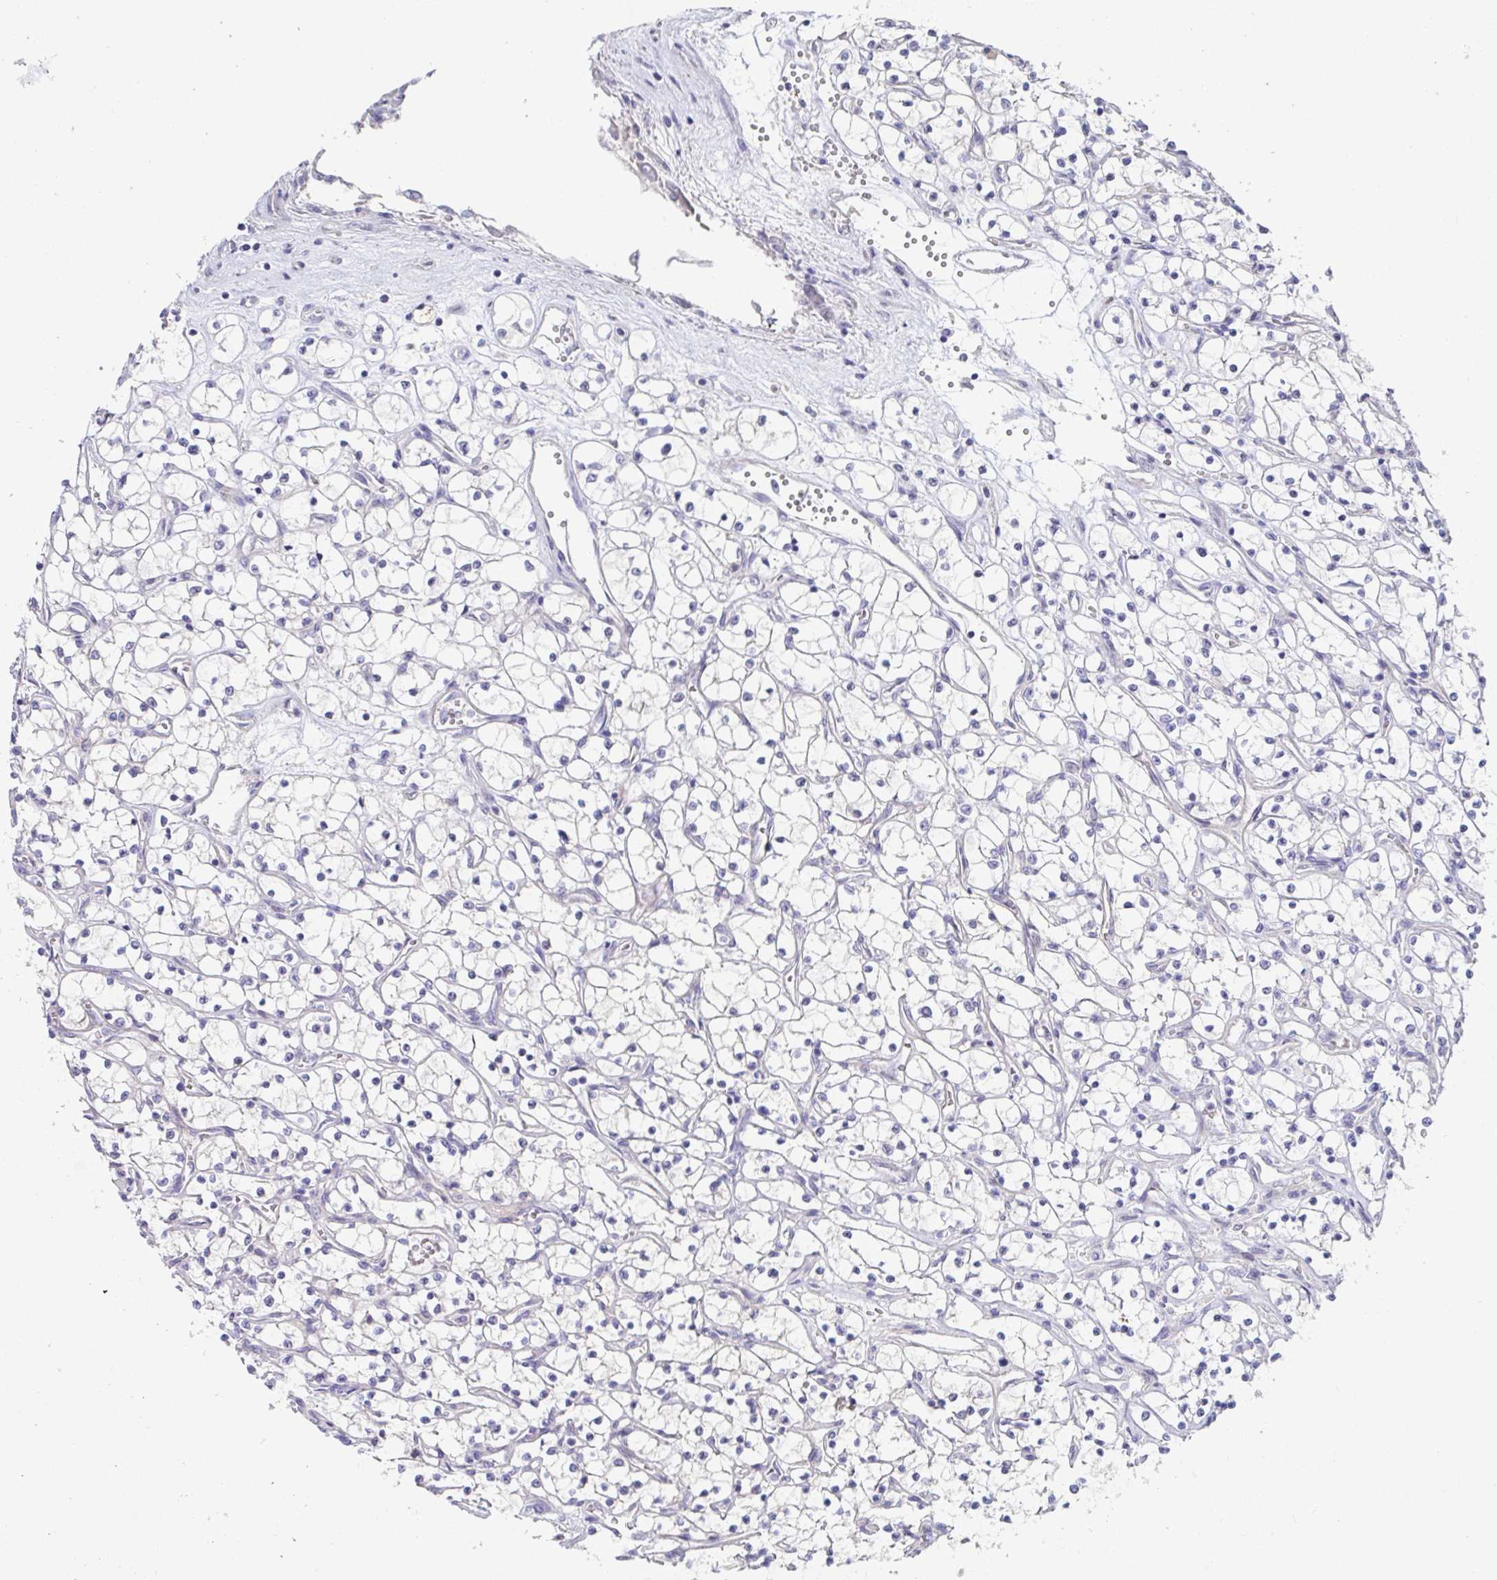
{"staining": {"intensity": "negative", "quantity": "none", "location": "none"}, "tissue": "renal cancer", "cell_type": "Tumor cells", "image_type": "cancer", "snomed": [{"axis": "morphology", "description": "Adenocarcinoma, NOS"}, {"axis": "topography", "description": "Kidney"}], "caption": "This image is of renal cancer (adenocarcinoma) stained with immunohistochemistry to label a protein in brown with the nuclei are counter-stained blue. There is no expression in tumor cells. Brightfield microscopy of IHC stained with DAB (3,3'-diaminobenzidine) (brown) and hematoxylin (blue), captured at high magnification.", "gene": "ANO5", "patient": {"sex": "female", "age": 69}}